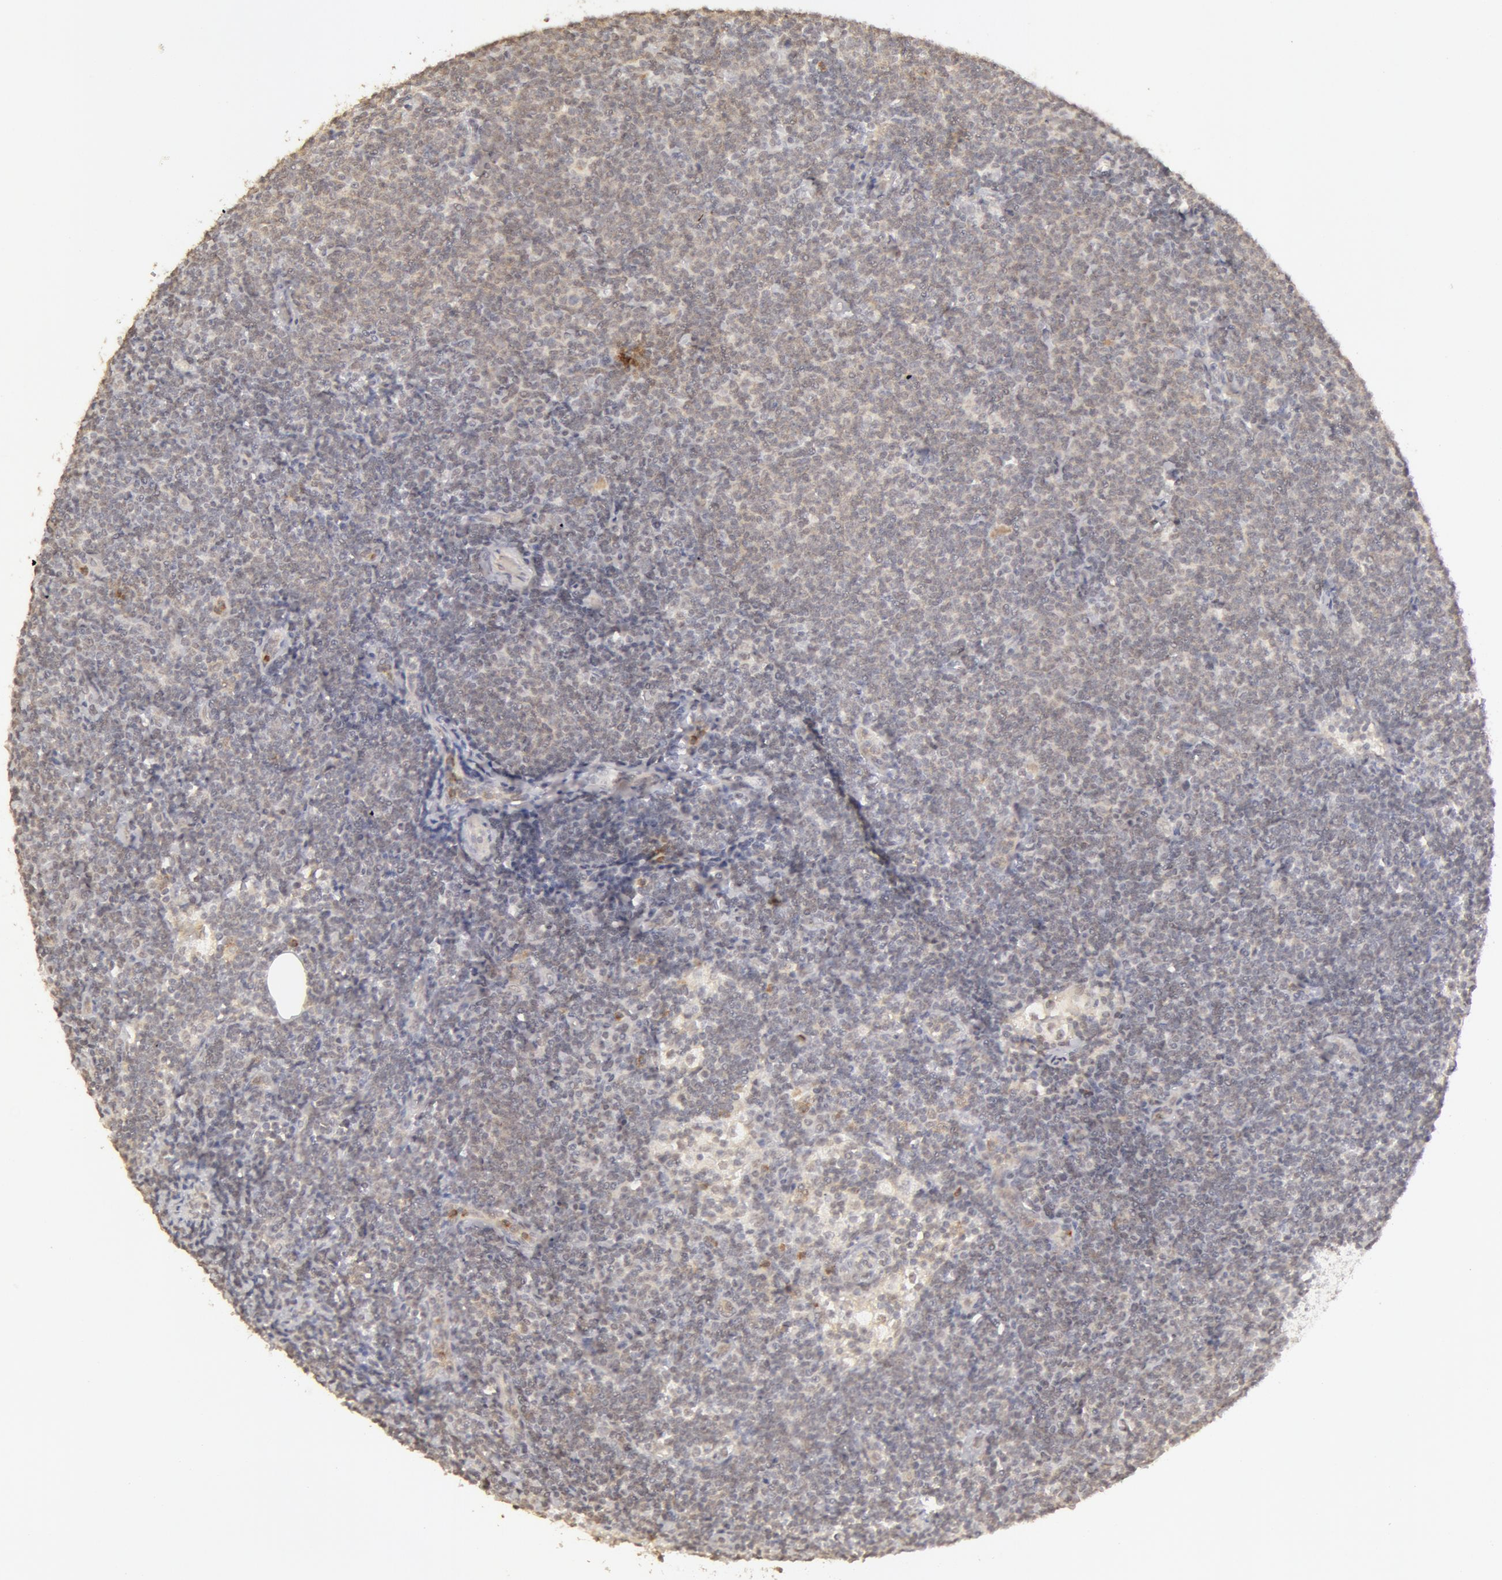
{"staining": {"intensity": "negative", "quantity": "none", "location": "none"}, "tissue": "lymphoma", "cell_type": "Tumor cells", "image_type": "cancer", "snomed": [{"axis": "morphology", "description": "Malignant lymphoma, non-Hodgkin's type, Low grade"}, {"axis": "topography", "description": "Lymph node"}], "caption": "Human malignant lymphoma, non-Hodgkin's type (low-grade) stained for a protein using immunohistochemistry displays no staining in tumor cells.", "gene": "ADAM10", "patient": {"sex": "male", "age": 65}}